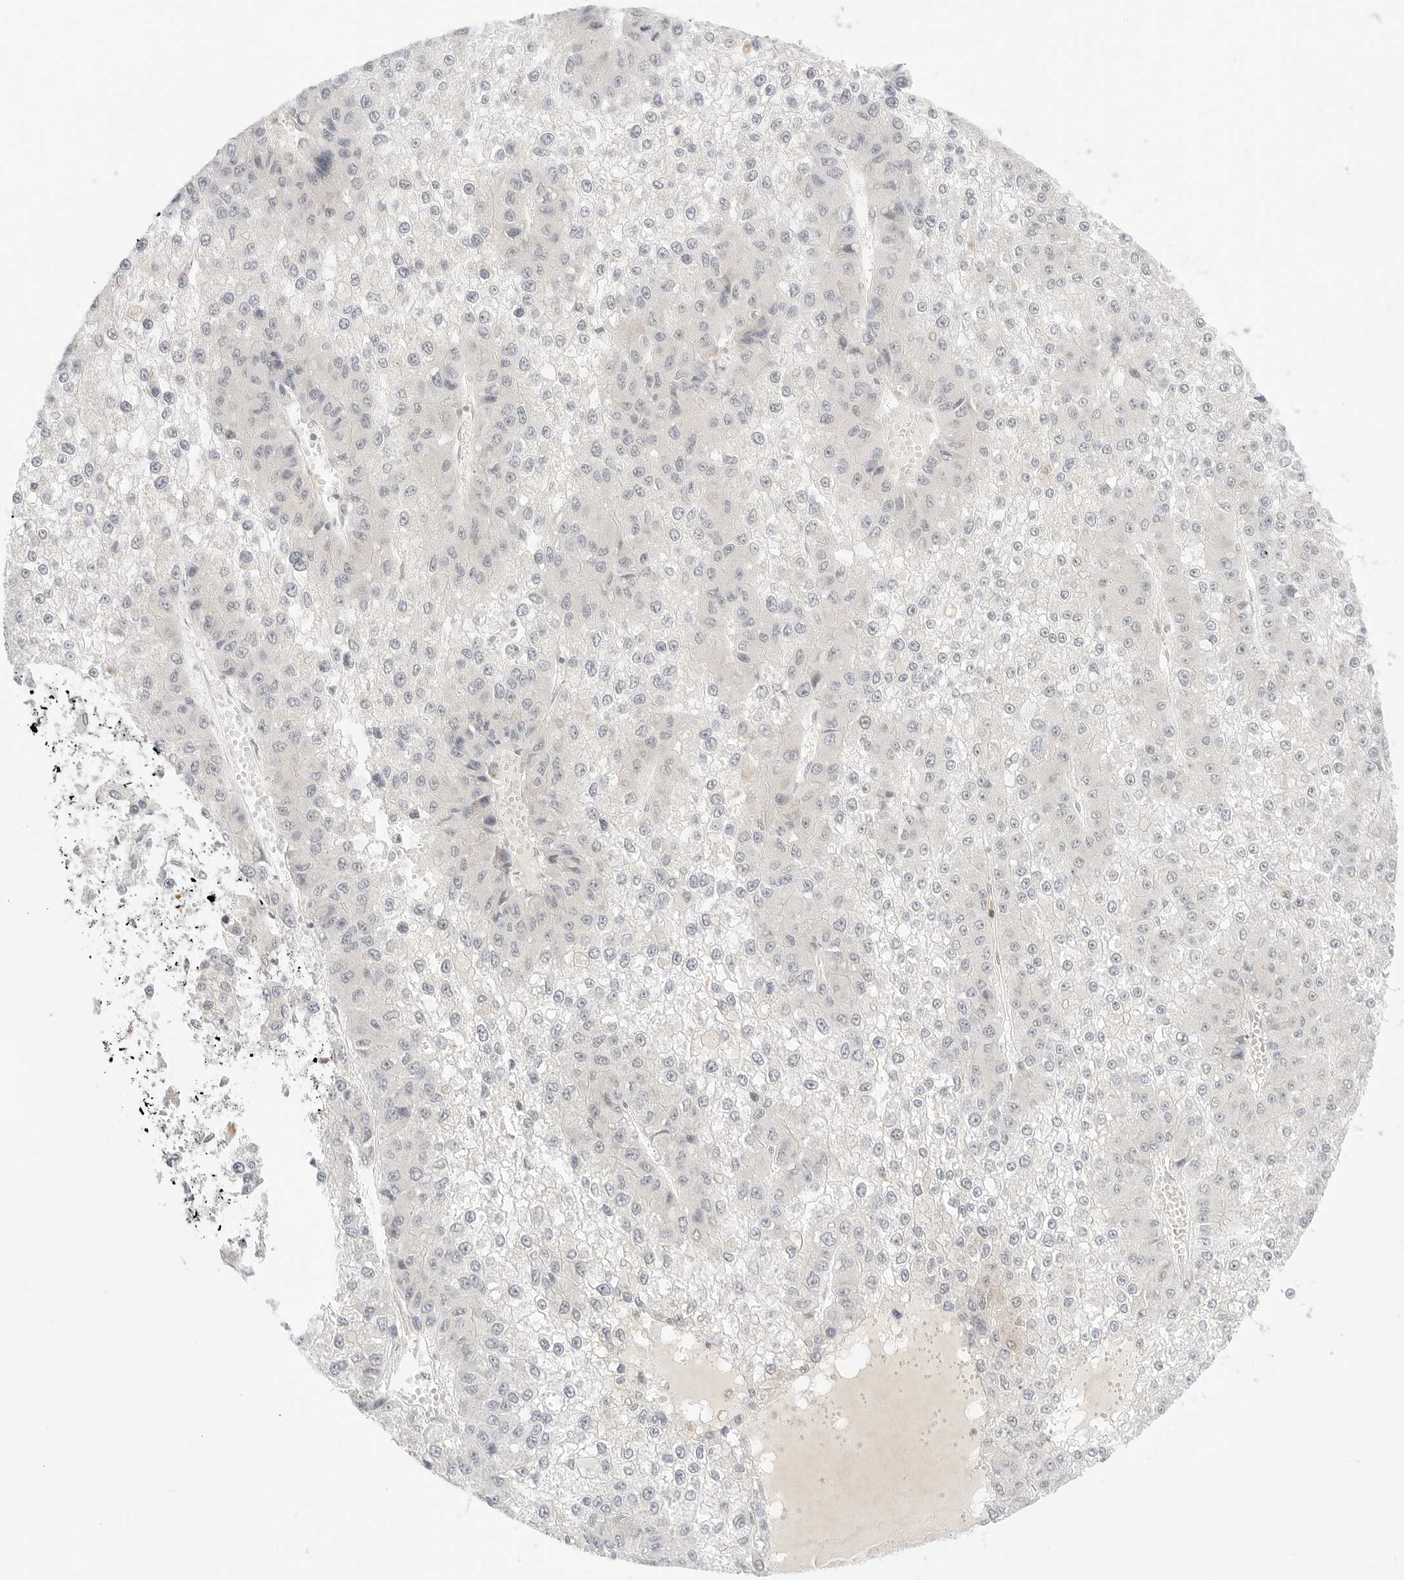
{"staining": {"intensity": "negative", "quantity": "none", "location": "none"}, "tissue": "liver cancer", "cell_type": "Tumor cells", "image_type": "cancer", "snomed": [{"axis": "morphology", "description": "Carcinoma, Hepatocellular, NOS"}, {"axis": "topography", "description": "Liver"}], "caption": "The immunohistochemistry photomicrograph has no significant positivity in tumor cells of liver hepatocellular carcinoma tissue.", "gene": "GNAS", "patient": {"sex": "female", "age": 73}}